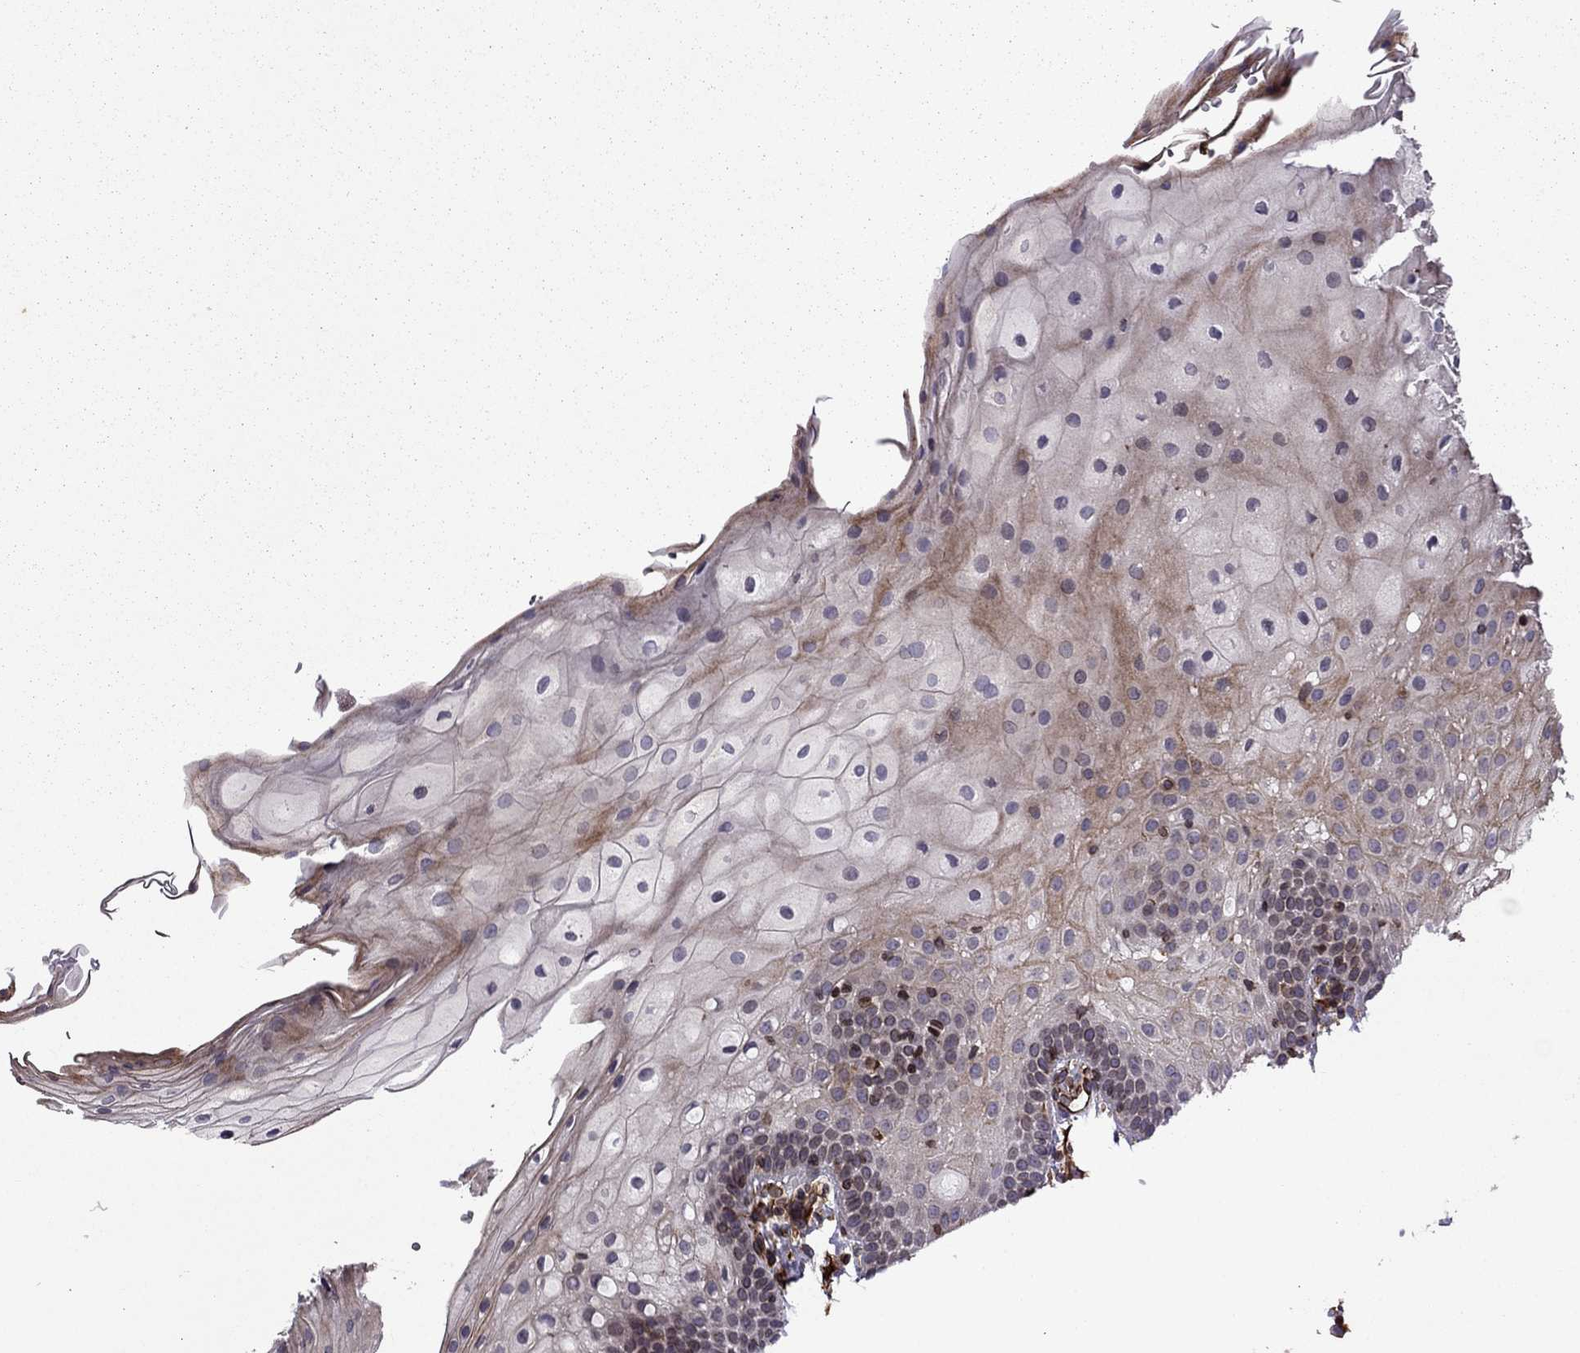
{"staining": {"intensity": "moderate", "quantity": "<25%", "location": "cytoplasmic/membranous"}, "tissue": "oral mucosa", "cell_type": "Squamous epithelial cells", "image_type": "normal", "snomed": [{"axis": "morphology", "description": "Normal tissue, NOS"}, {"axis": "topography", "description": "Oral tissue"}, {"axis": "topography", "description": "Tounge, NOS"}], "caption": "This histopathology image reveals immunohistochemistry staining of unremarkable oral mucosa, with low moderate cytoplasmic/membranous staining in about <25% of squamous epithelial cells.", "gene": "CDC42BPA", "patient": {"sex": "female", "age": 83}}